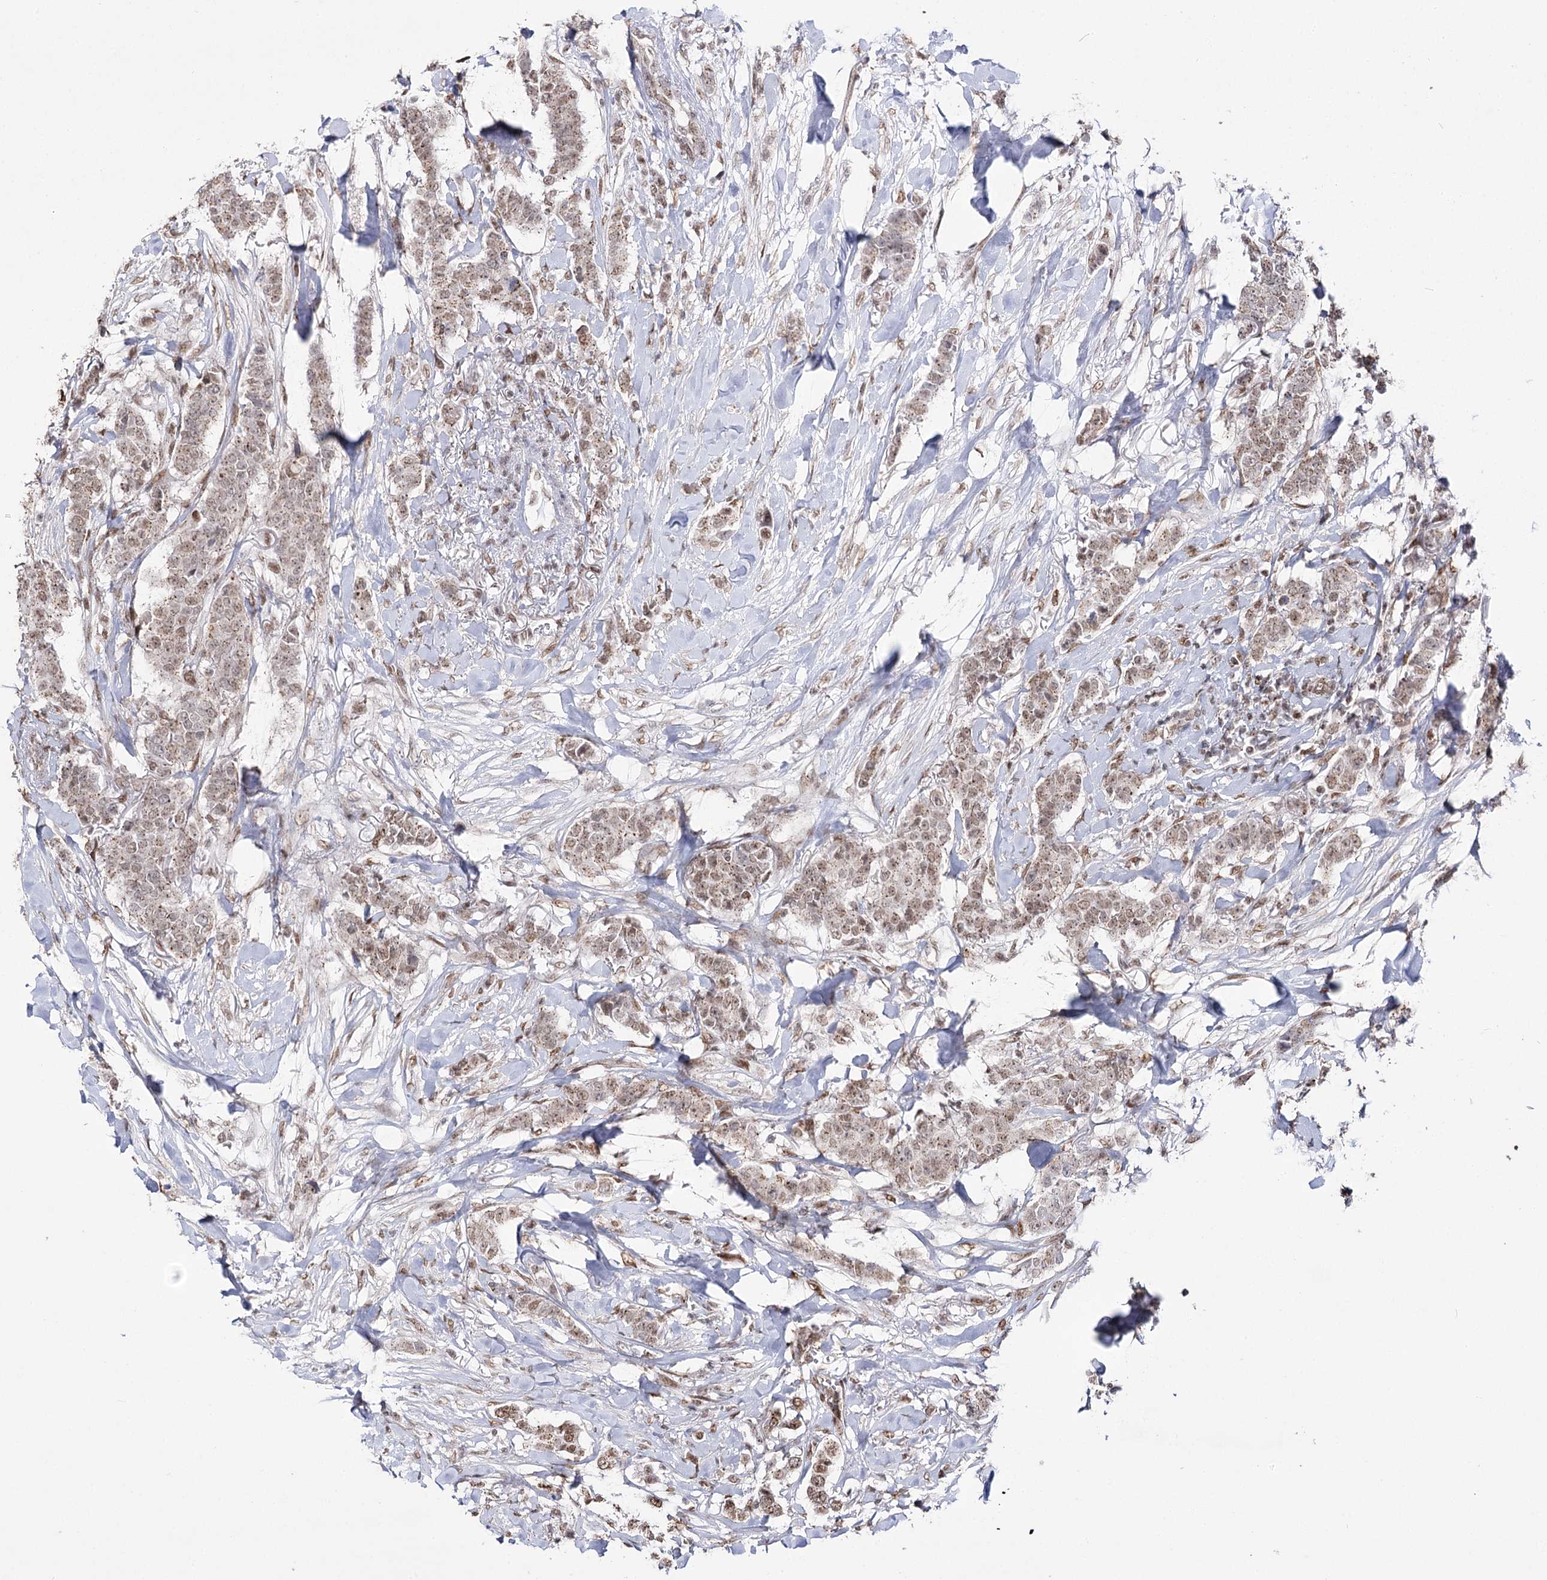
{"staining": {"intensity": "weak", "quantity": ">75%", "location": "nuclear"}, "tissue": "breast cancer", "cell_type": "Tumor cells", "image_type": "cancer", "snomed": [{"axis": "morphology", "description": "Duct carcinoma"}, {"axis": "topography", "description": "Breast"}], "caption": "Human breast cancer stained for a protein (brown) displays weak nuclear positive staining in about >75% of tumor cells.", "gene": "VGLL4", "patient": {"sex": "female", "age": 40}}